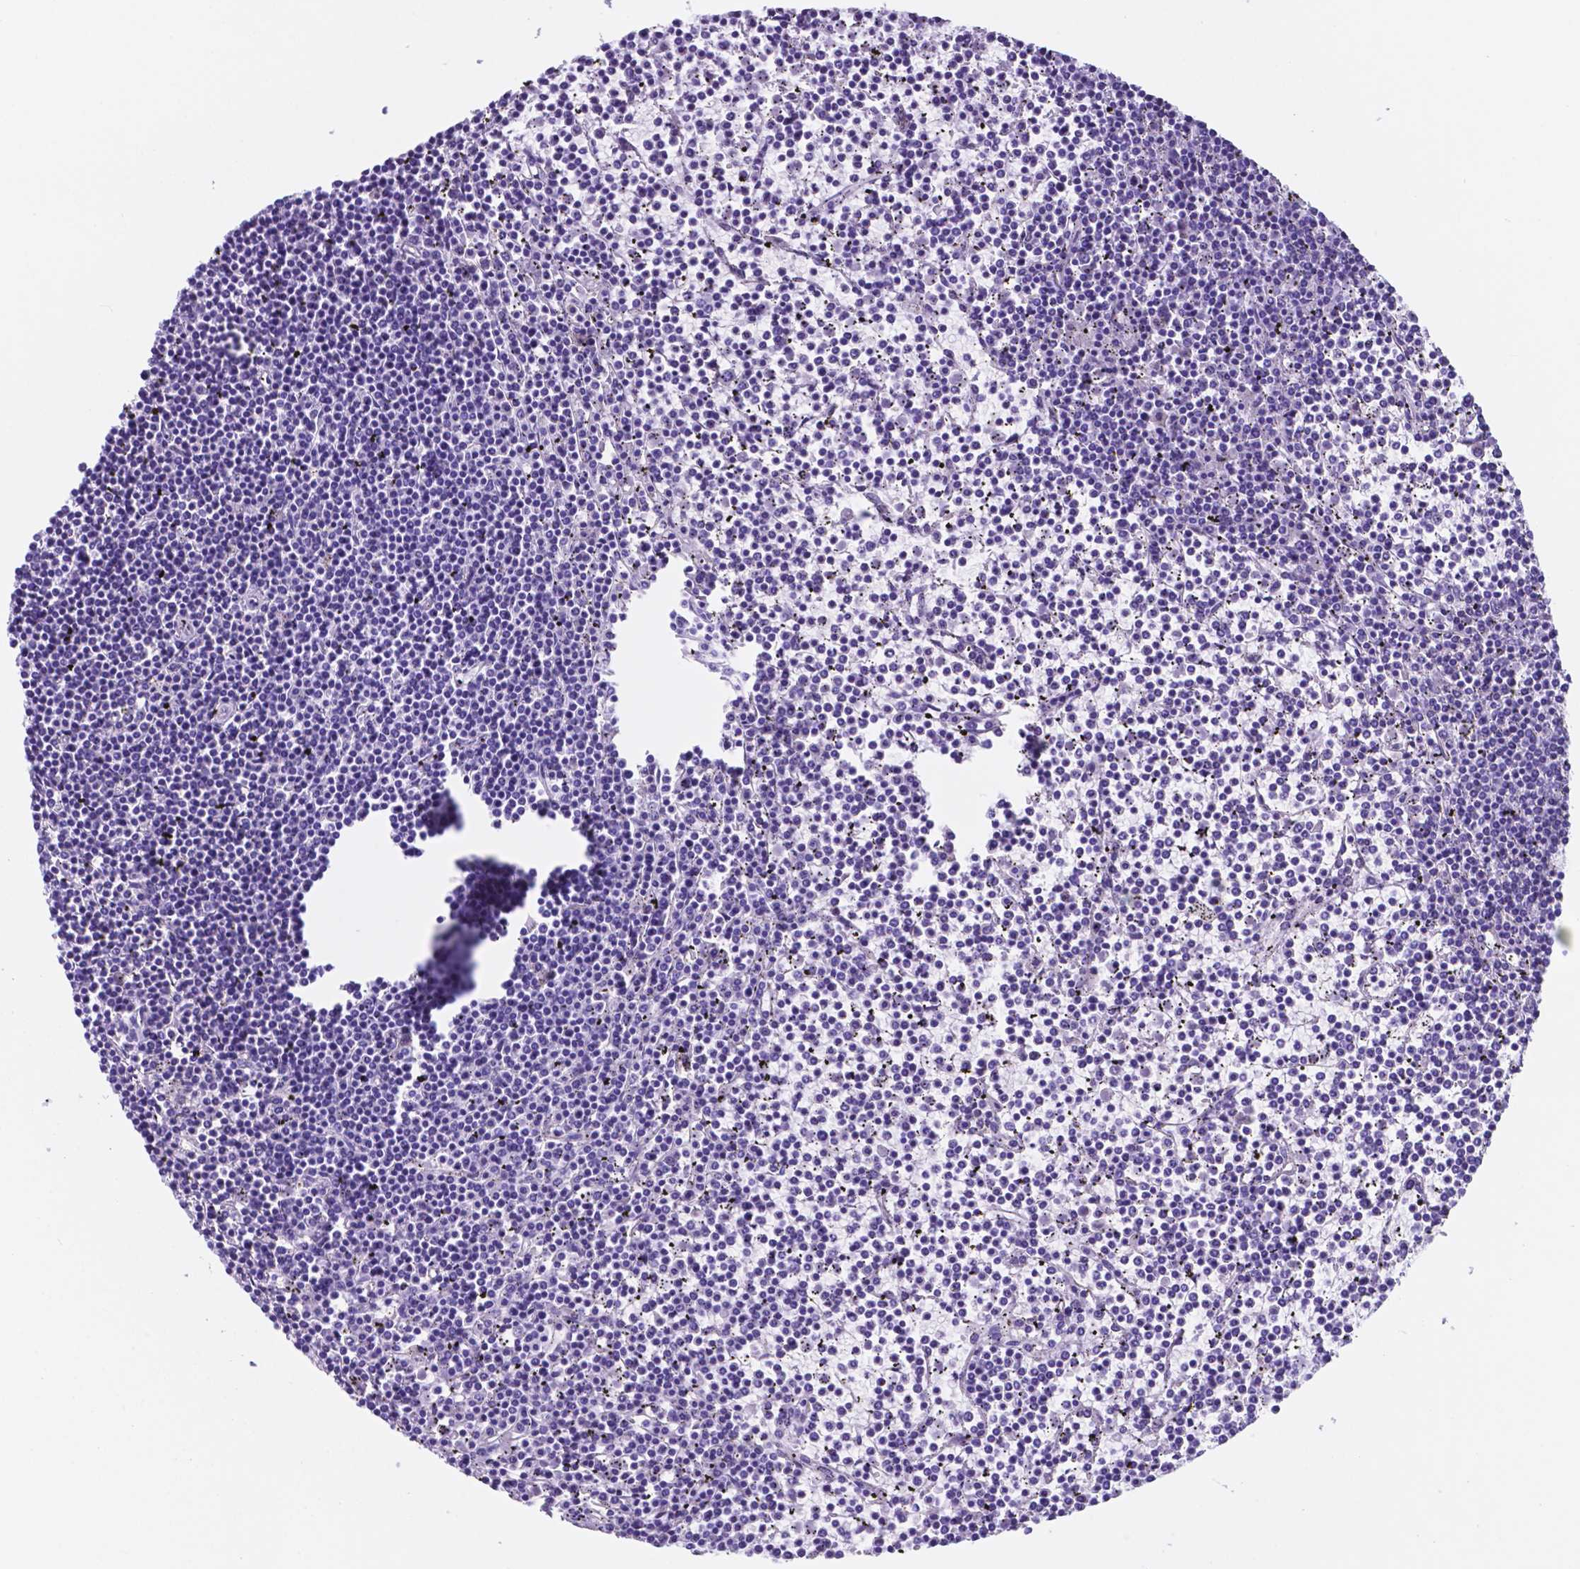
{"staining": {"intensity": "negative", "quantity": "none", "location": "none"}, "tissue": "lymphoma", "cell_type": "Tumor cells", "image_type": "cancer", "snomed": [{"axis": "morphology", "description": "Malignant lymphoma, non-Hodgkin's type, Low grade"}, {"axis": "topography", "description": "Spleen"}], "caption": "Protein analysis of low-grade malignant lymphoma, non-Hodgkin's type displays no significant staining in tumor cells.", "gene": "DNAAF8", "patient": {"sex": "female", "age": 19}}